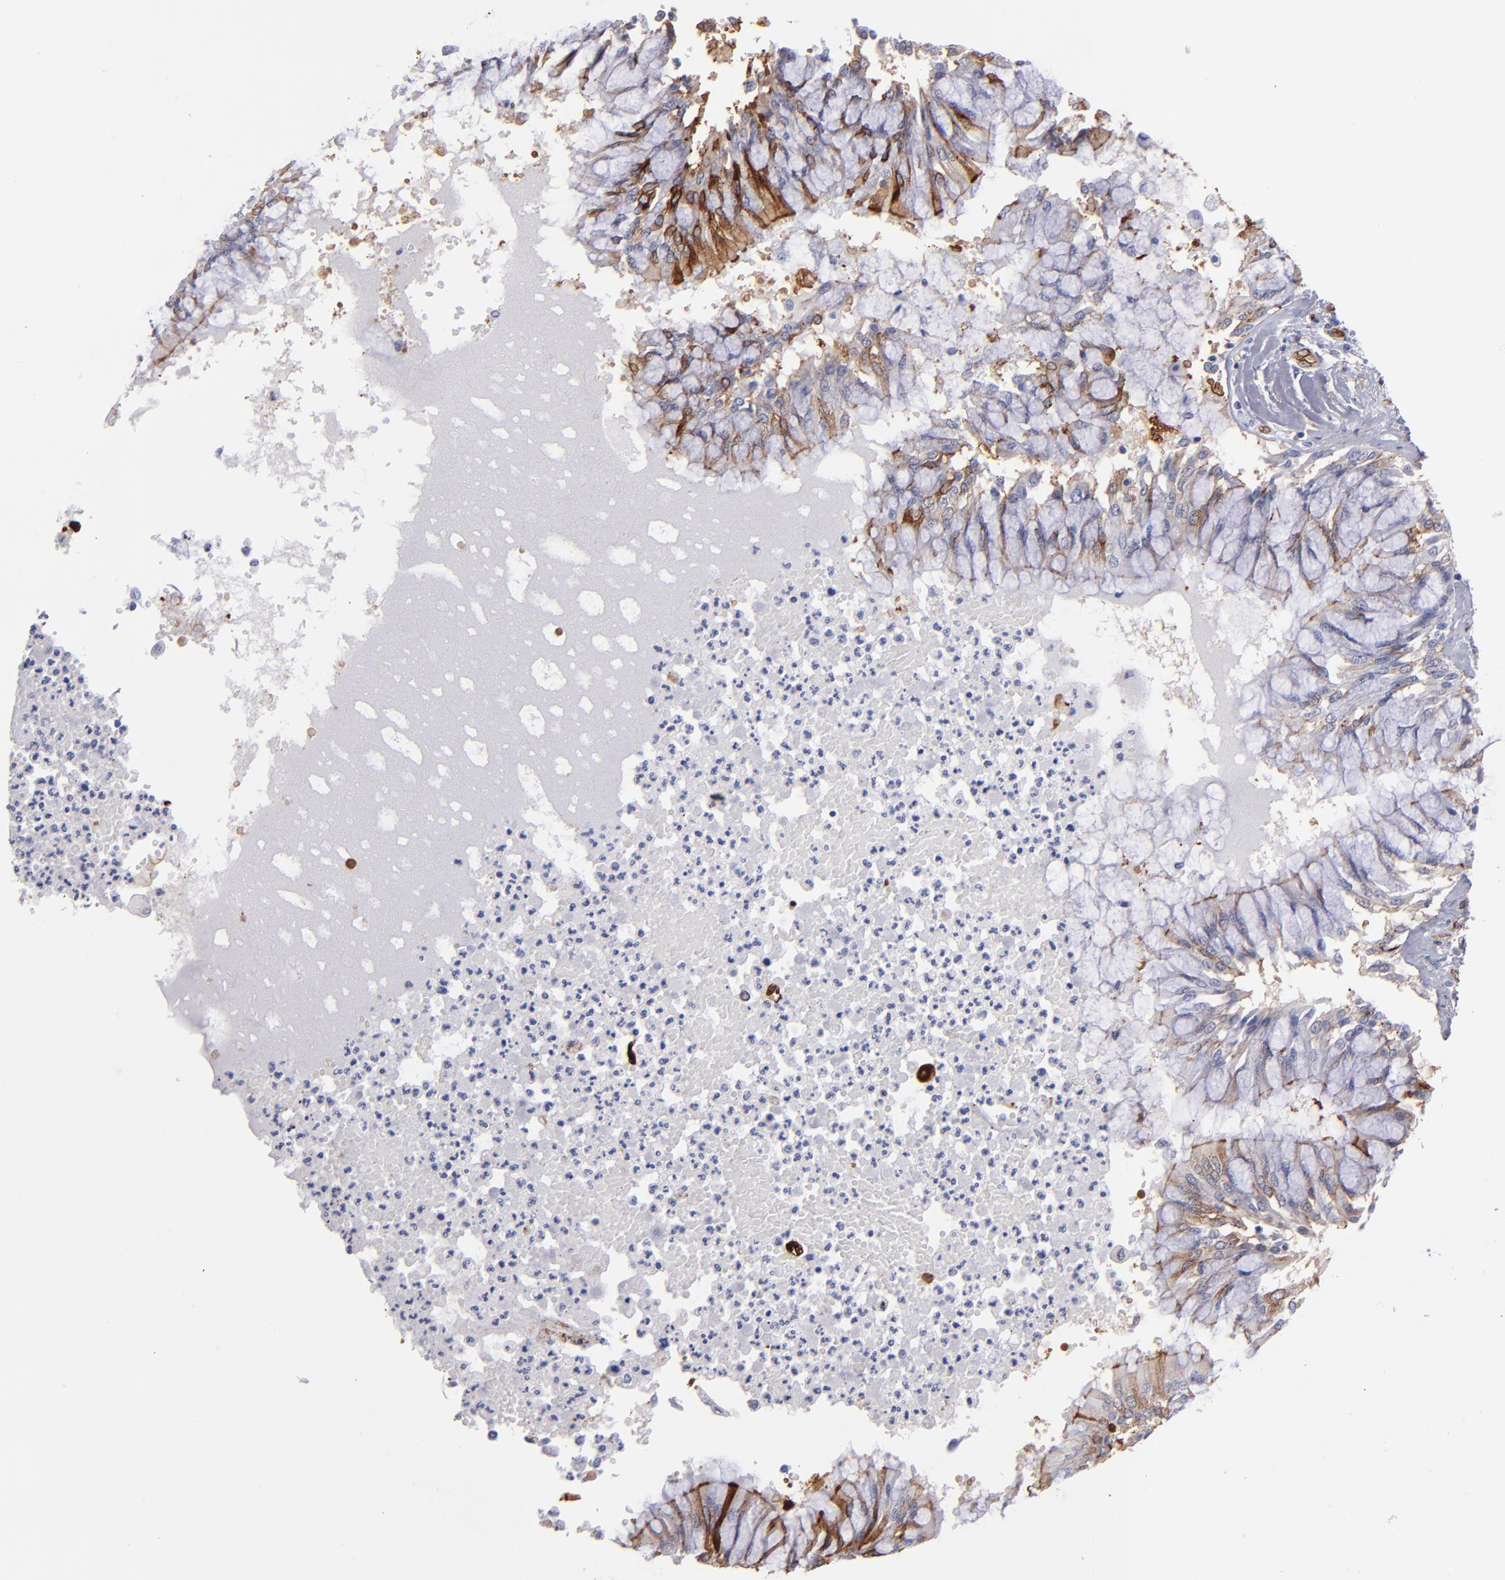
{"staining": {"intensity": "moderate", "quantity": "25%-75%", "location": "cytoplasmic/membranous"}, "tissue": "bronchus", "cell_type": "Respiratory epithelial cells", "image_type": "normal", "snomed": [{"axis": "morphology", "description": "Normal tissue, NOS"}, {"axis": "topography", "description": "Cartilage tissue"}, {"axis": "topography", "description": "Bronchus"}, {"axis": "topography", "description": "Lung"}], "caption": "This photomicrograph displays normal bronchus stained with IHC to label a protein in brown. The cytoplasmic/membranous of respiratory epithelial cells show moderate positivity for the protein. Nuclei are counter-stained blue.", "gene": "AHNAK2", "patient": {"sex": "female", "age": 49}}